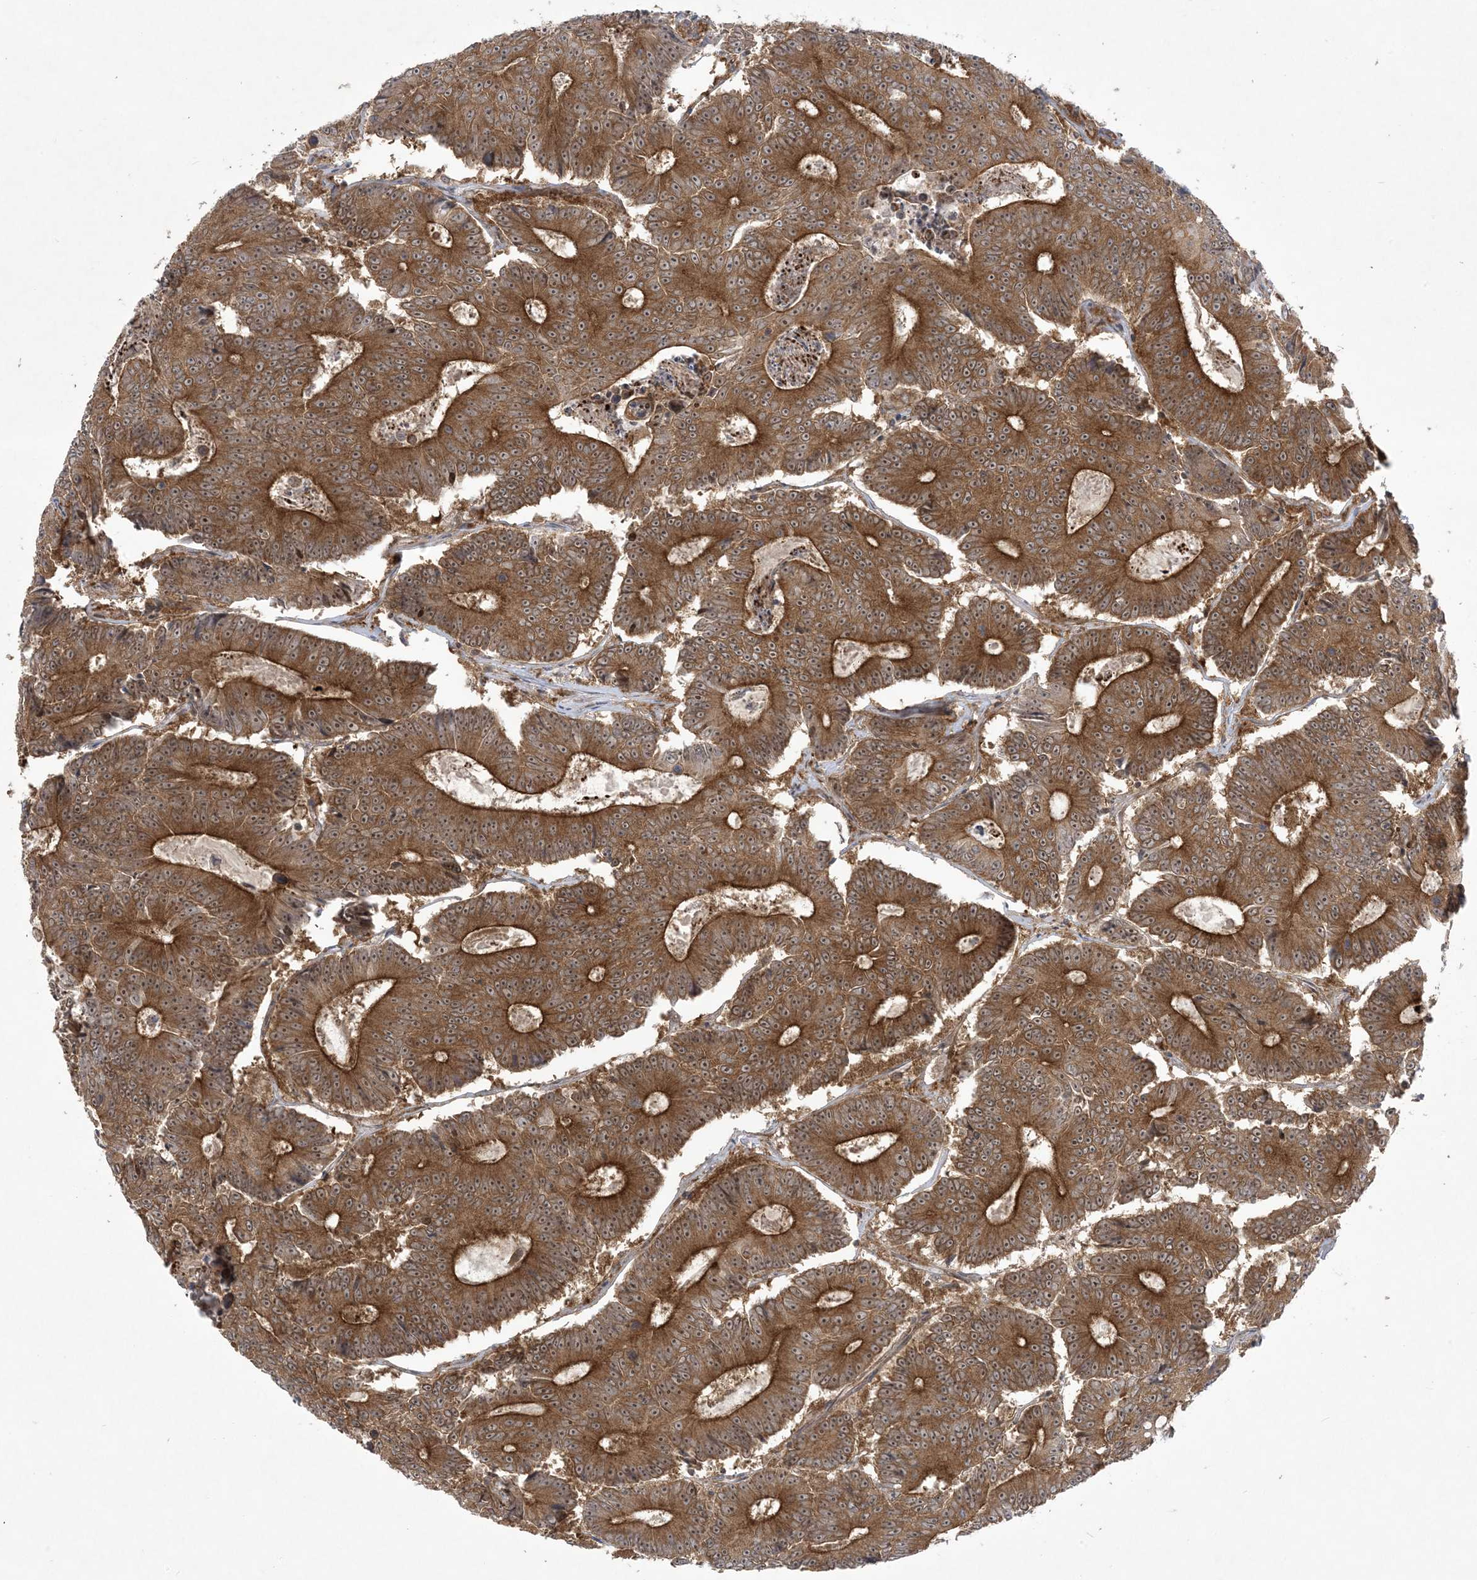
{"staining": {"intensity": "strong", "quantity": ">75%", "location": "cytoplasmic/membranous,nuclear"}, "tissue": "colorectal cancer", "cell_type": "Tumor cells", "image_type": "cancer", "snomed": [{"axis": "morphology", "description": "Adenocarcinoma, NOS"}, {"axis": "topography", "description": "Colon"}], "caption": "Colorectal adenocarcinoma stained for a protein (brown) exhibits strong cytoplasmic/membranous and nuclear positive expression in approximately >75% of tumor cells.", "gene": "SOGA3", "patient": {"sex": "male", "age": 83}}